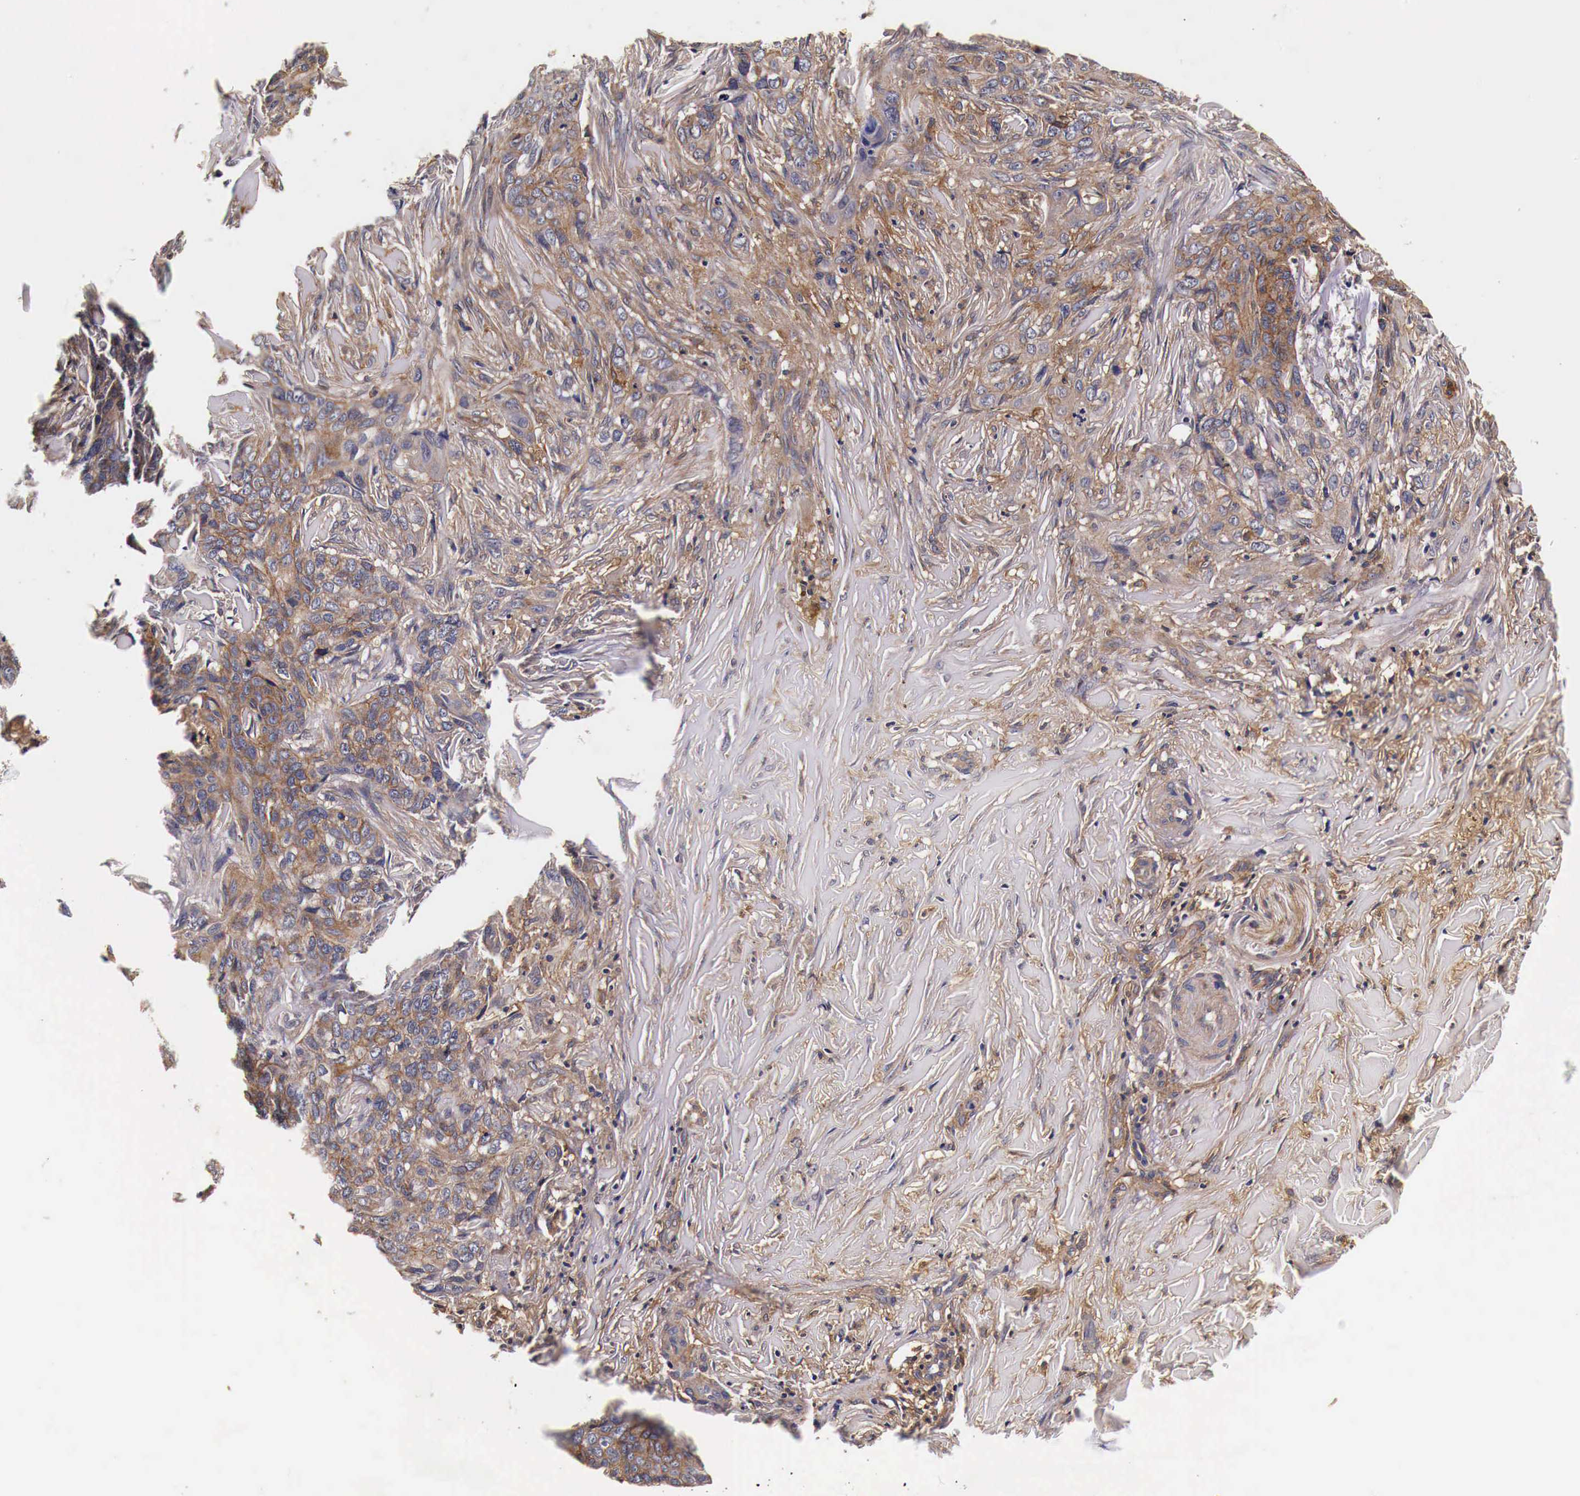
{"staining": {"intensity": "weak", "quantity": ">75%", "location": "cytoplasmic/membranous"}, "tissue": "skin cancer", "cell_type": "Tumor cells", "image_type": "cancer", "snomed": [{"axis": "morphology", "description": "Normal tissue, NOS"}, {"axis": "morphology", "description": "Basal cell carcinoma"}, {"axis": "topography", "description": "Skin"}], "caption": "An image of skin basal cell carcinoma stained for a protein demonstrates weak cytoplasmic/membranous brown staining in tumor cells. (DAB = brown stain, brightfield microscopy at high magnification).", "gene": "RP2", "patient": {"sex": "male", "age": 81}}